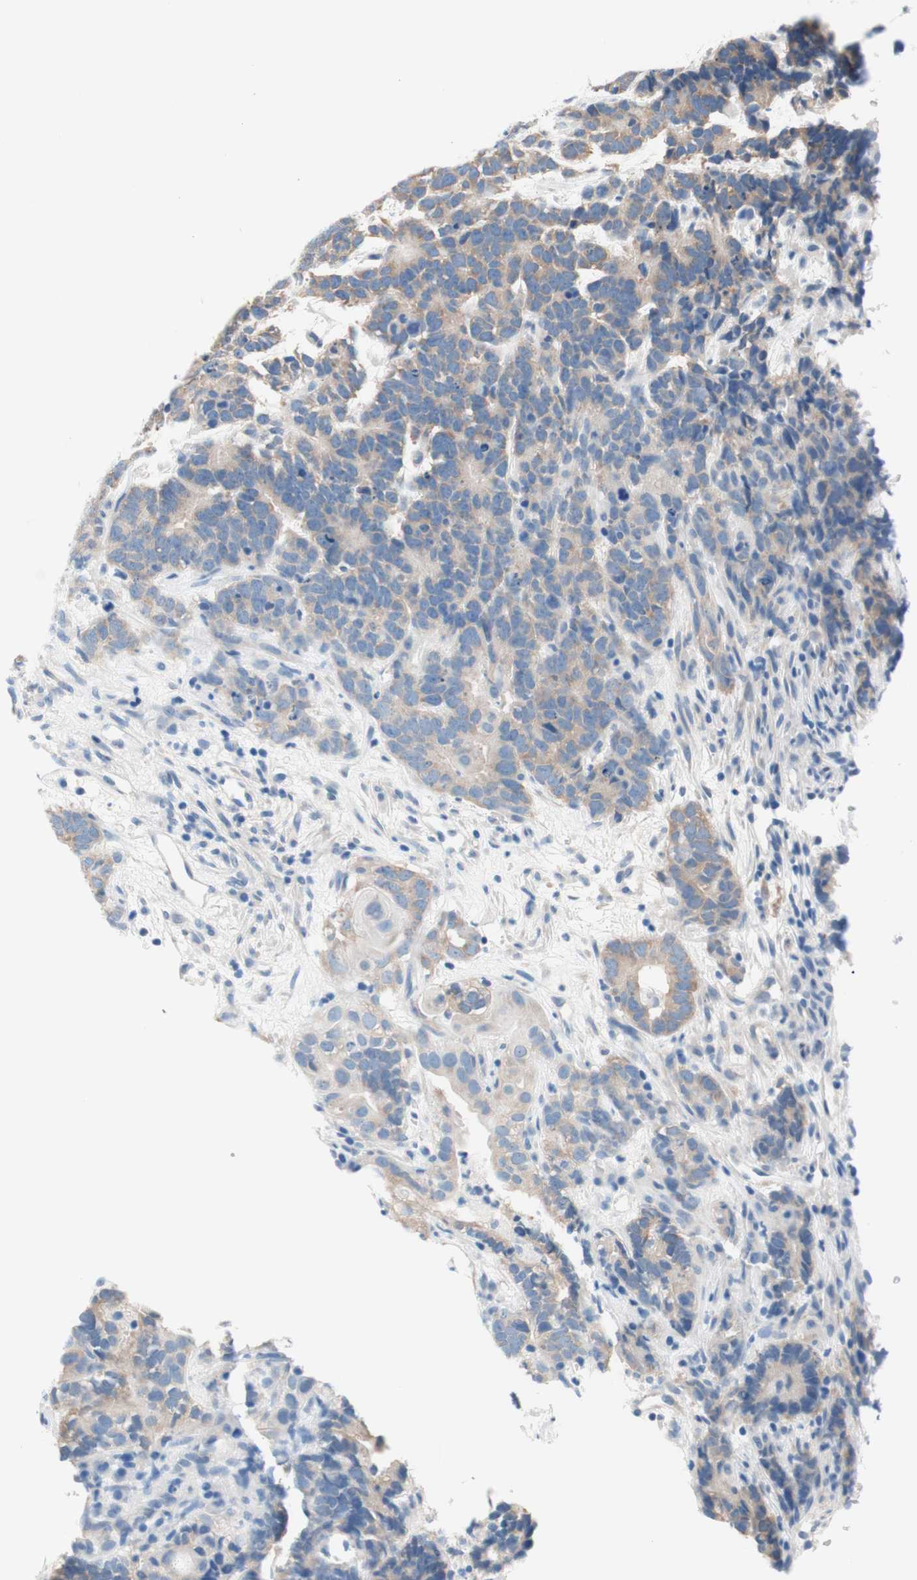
{"staining": {"intensity": "weak", "quantity": ">75%", "location": "cytoplasmic/membranous"}, "tissue": "testis cancer", "cell_type": "Tumor cells", "image_type": "cancer", "snomed": [{"axis": "morphology", "description": "Carcinoma, Embryonal, NOS"}, {"axis": "topography", "description": "Testis"}], "caption": "Immunohistochemical staining of human testis cancer (embryonal carcinoma) exhibits low levels of weak cytoplasmic/membranous staining in about >75% of tumor cells.", "gene": "PASD1", "patient": {"sex": "male", "age": 26}}